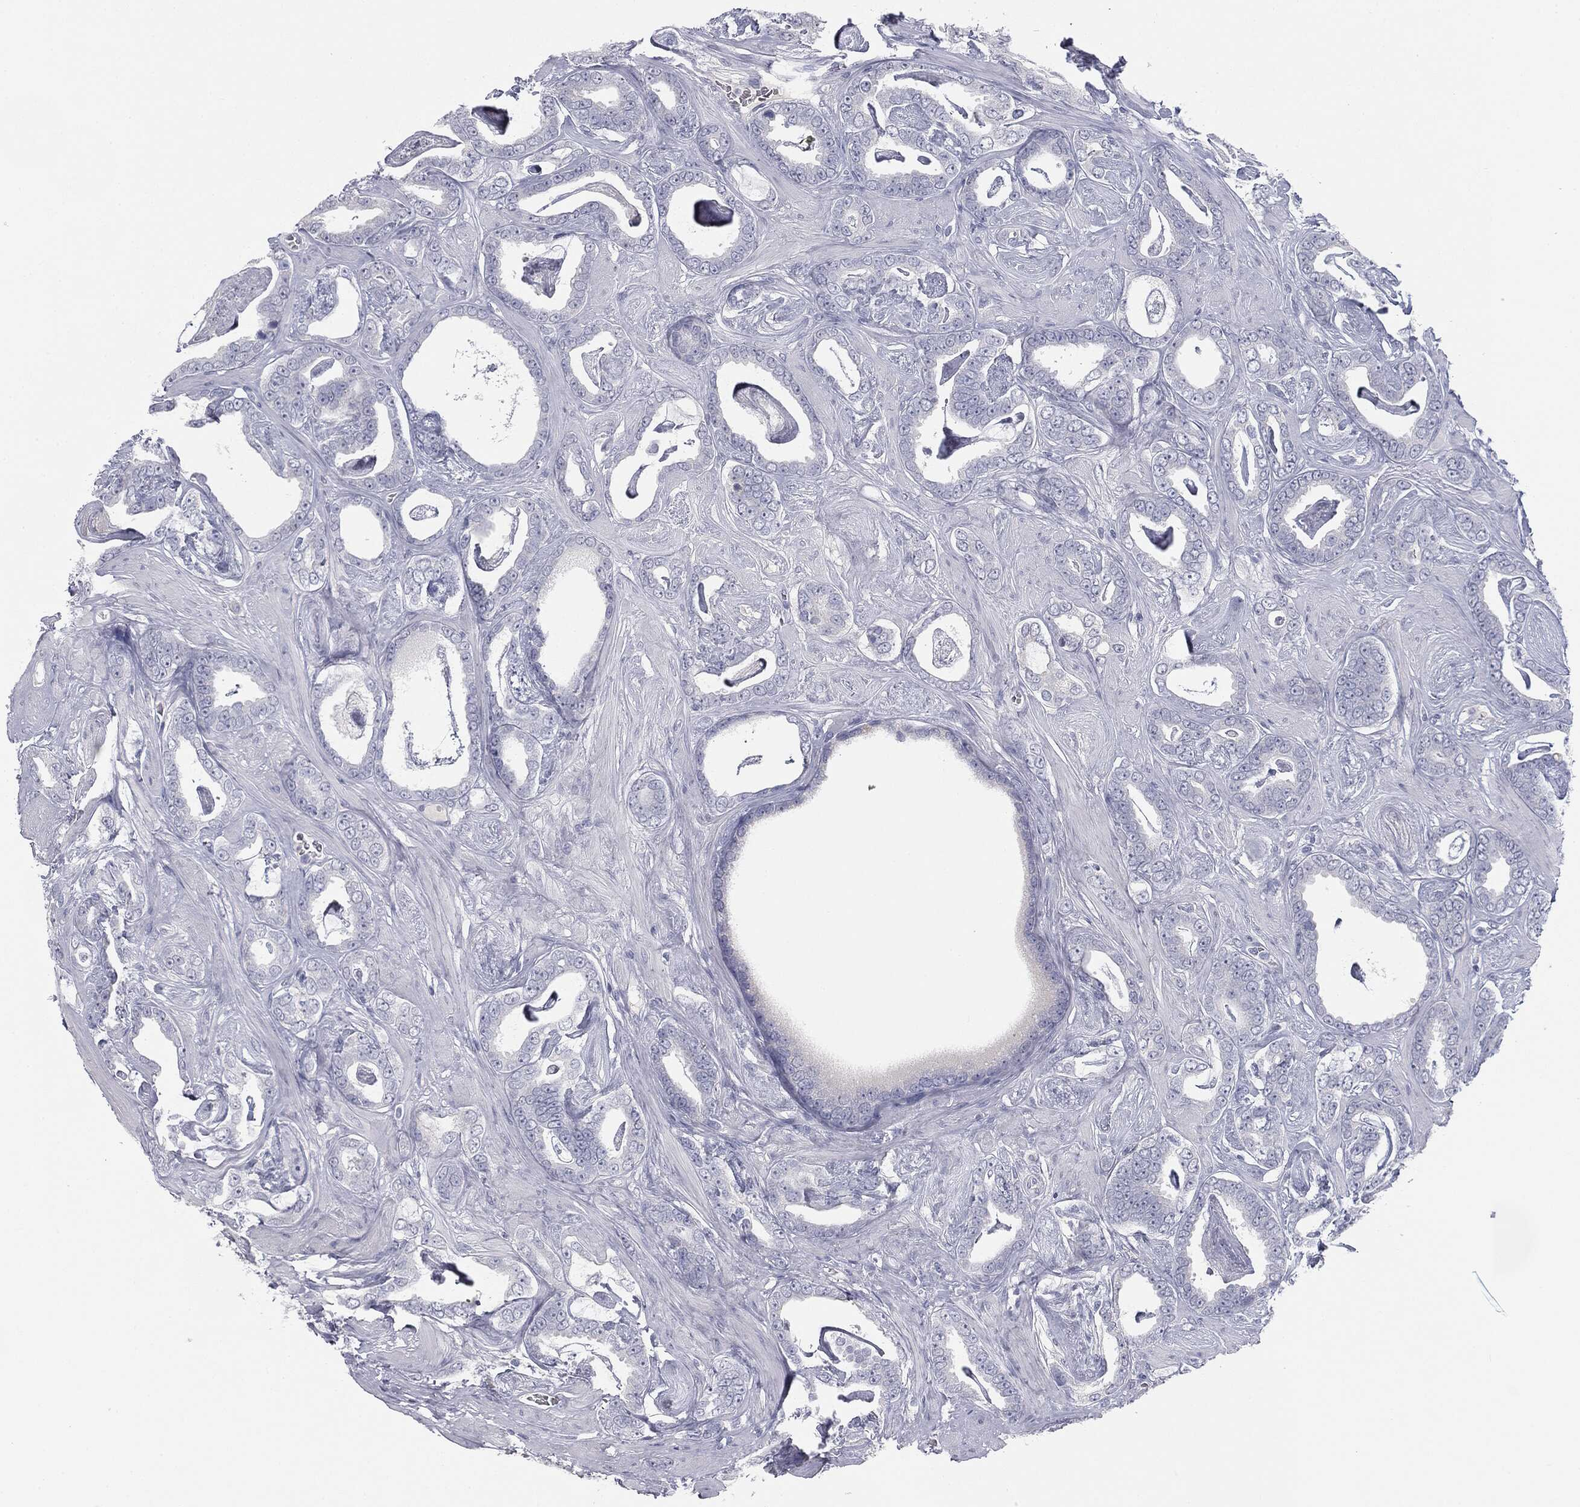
{"staining": {"intensity": "negative", "quantity": "none", "location": "none"}, "tissue": "prostate cancer", "cell_type": "Tumor cells", "image_type": "cancer", "snomed": [{"axis": "morphology", "description": "Adenocarcinoma, High grade"}, {"axis": "topography", "description": "Prostate"}], "caption": "IHC micrograph of neoplastic tissue: human prostate cancer (high-grade adenocarcinoma) stained with DAB (3,3'-diaminobenzidine) reveals no significant protein expression in tumor cells.", "gene": "MUC5AC", "patient": {"sex": "male", "age": 63}}